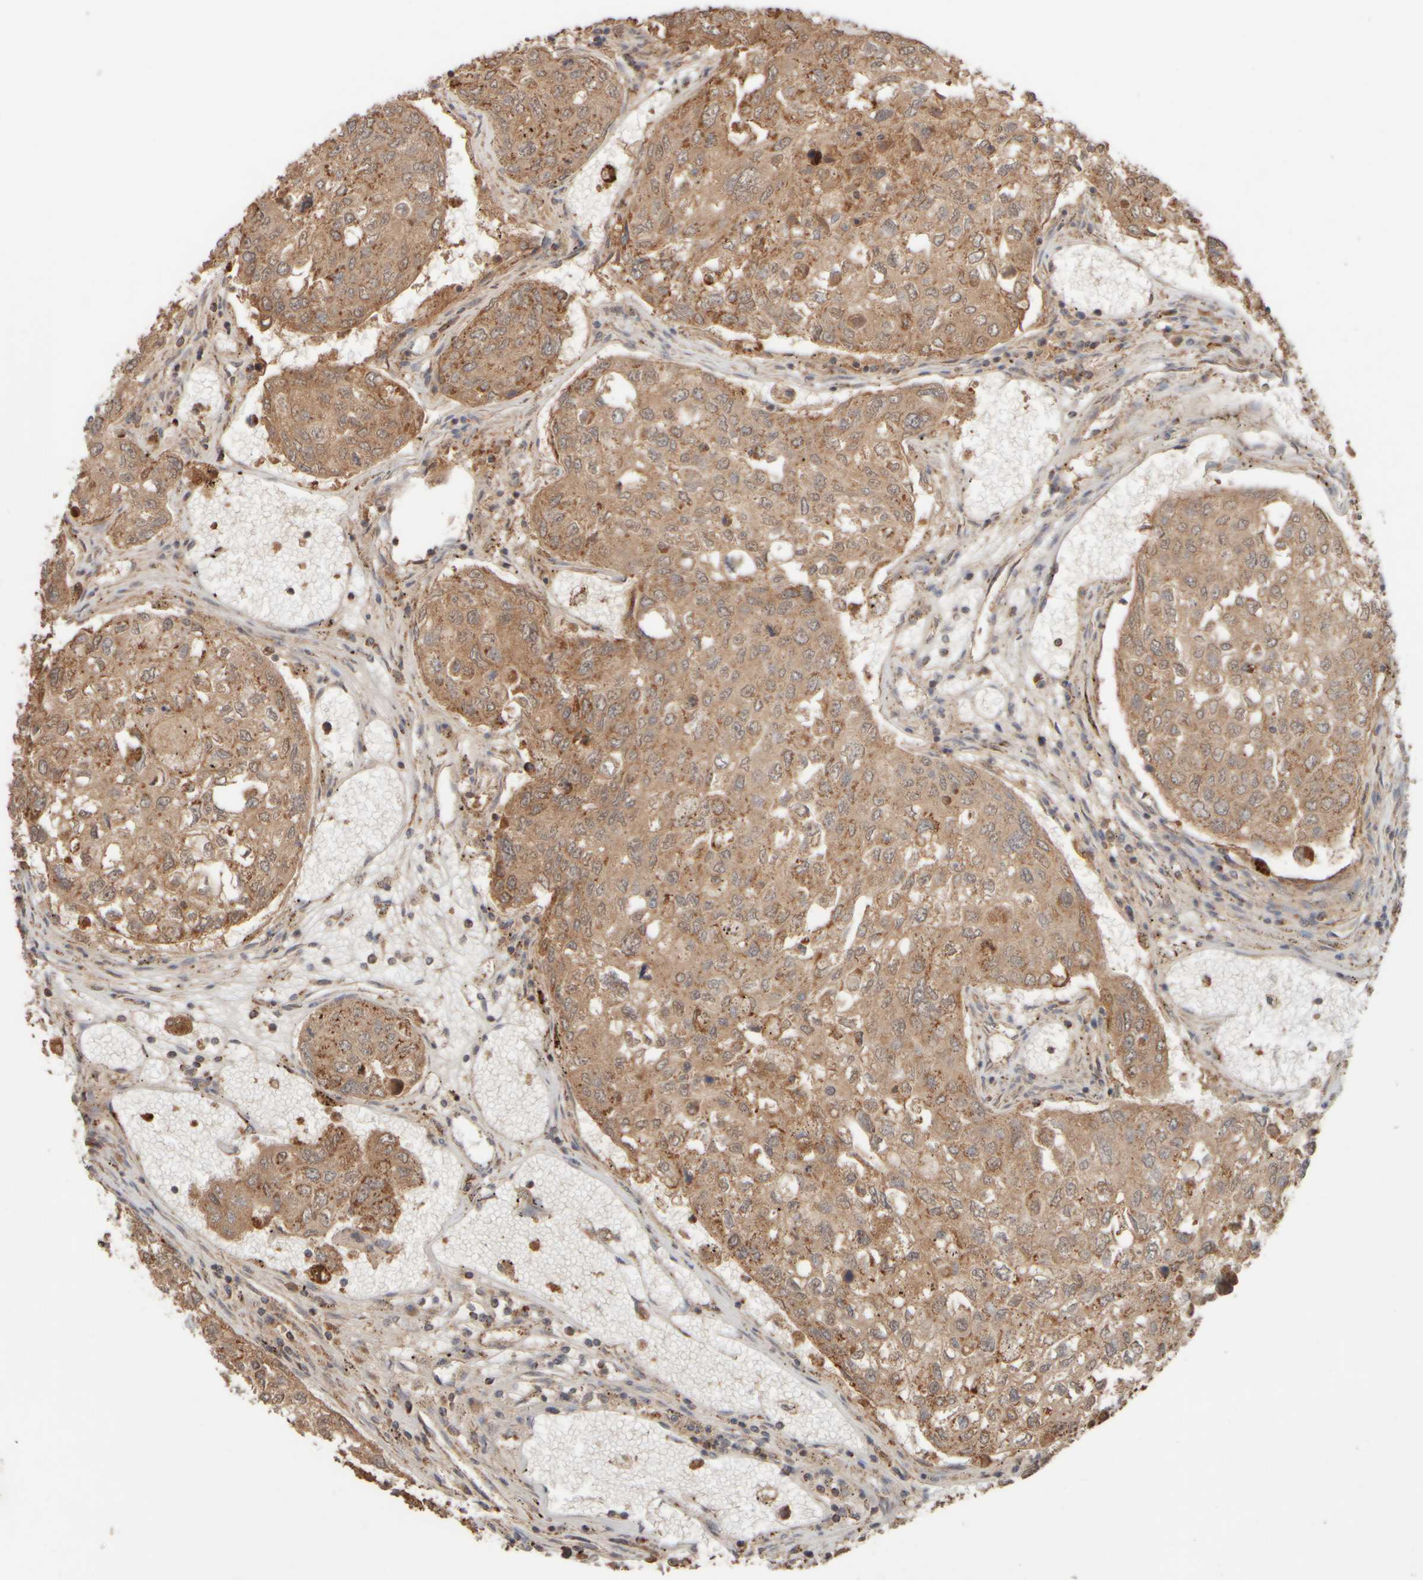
{"staining": {"intensity": "moderate", "quantity": ">75%", "location": "cytoplasmic/membranous"}, "tissue": "urothelial cancer", "cell_type": "Tumor cells", "image_type": "cancer", "snomed": [{"axis": "morphology", "description": "Urothelial carcinoma, High grade"}, {"axis": "topography", "description": "Lymph node"}, {"axis": "topography", "description": "Urinary bladder"}], "caption": "Immunohistochemical staining of urothelial cancer reveals medium levels of moderate cytoplasmic/membranous expression in about >75% of tumor cells. (IHC, brightfield microscopy, high magnification).", "gene": "EIF2B3", "patient": {"sex": "male", "age": 51}}